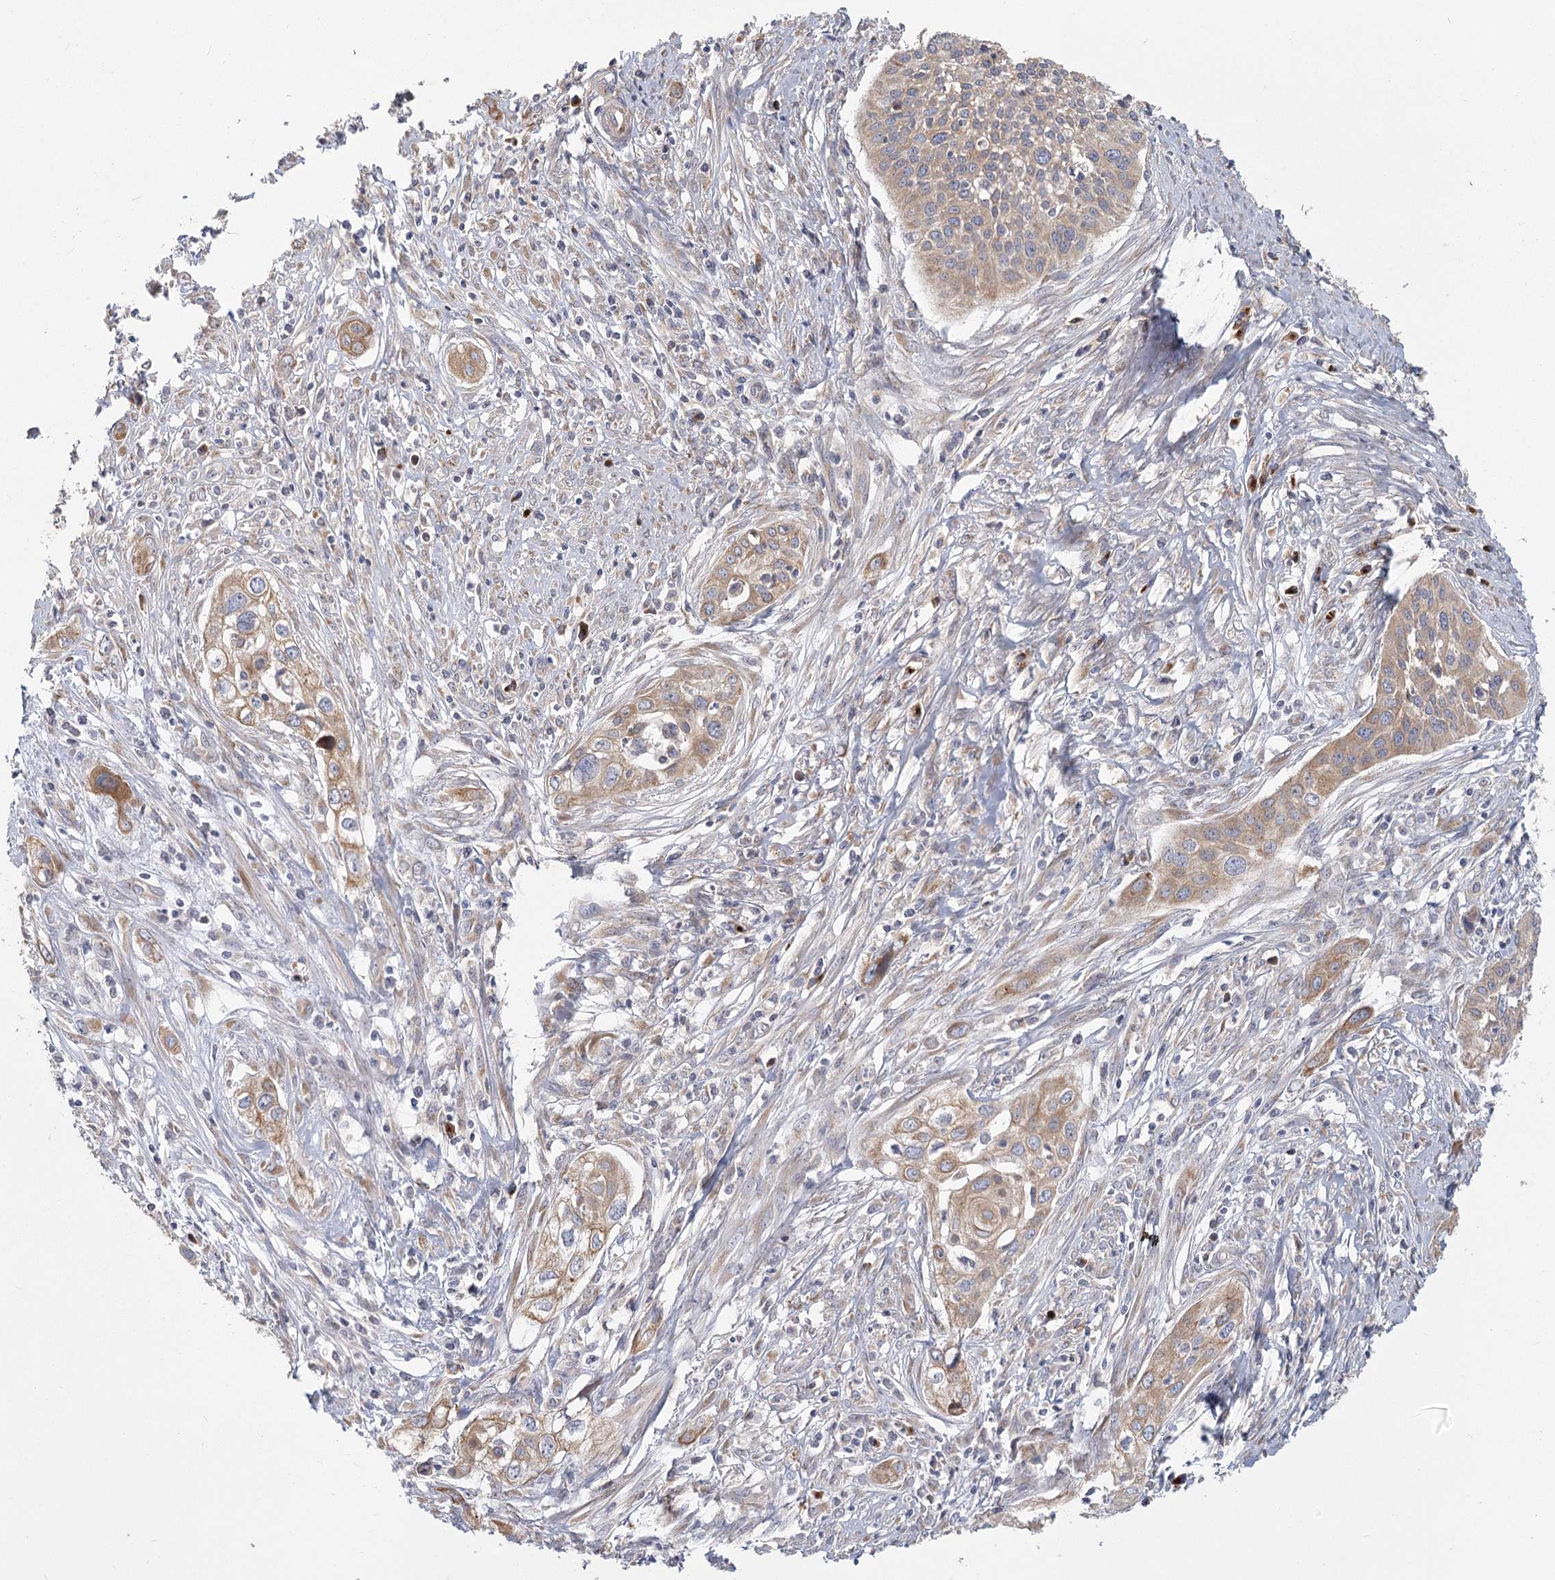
{"staining": {"intensity": "moderate", "quantity": "25%-75%", "location": "cytoplasmic/membranous"}, "tissue": "cervical cancer", "cell_type": "Tumor cells", "image_type": "cancer", "snomed": [{"axis": "morphology", "description": "Squamous cell carcinoma, NOS"}, {"axis": "topography", "description": "Cervix"}], "caption": "Immunohistochemistry histopathology image of neoplastic tissue: cervical cancer stained using IHC exhibits medium levels of moderate protein expression localized specifically in the cytoplasmic/membranous of tumor cells, appearing as a cytoplasmic/membranous brown color.", "gene": "CNTLN", "patient": {"sex": "female", "age": 34}}